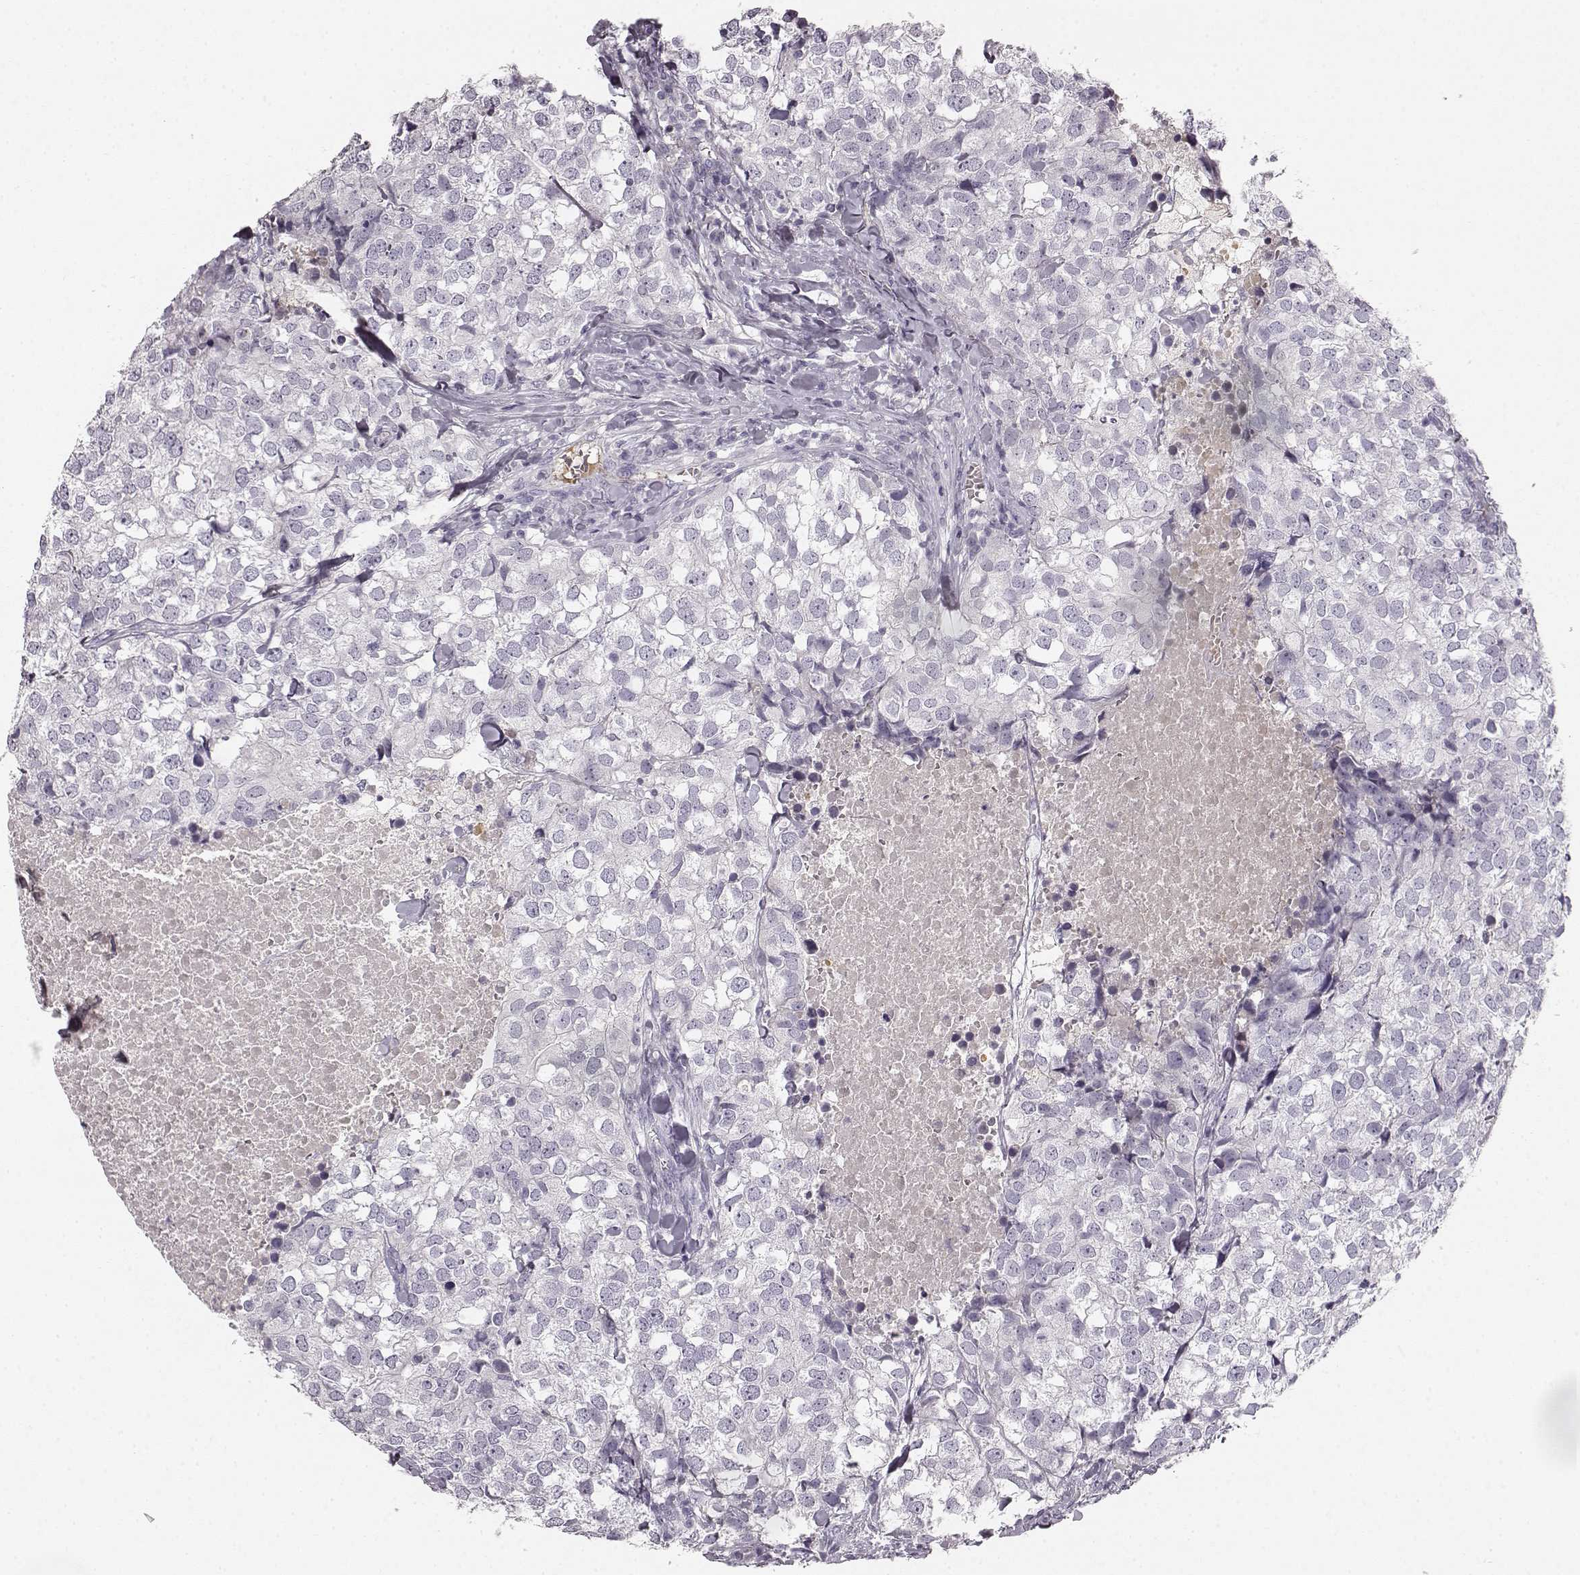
{"staining": {"intensity": "negative", "quantity": "none", "location": "none"}, "tissue": "breast cancer", "cell_type": "Tumor cells", "image_type": "cancer", "snomed": [{"axis": "morphology", "description": "Duct carcinoma"}, {"axis": "topography", "description": "Breast"}], "caption": "Immunohistochemistry photomicrograph of human invasive ductal carcinoma (breast) stained for a protein (brown), which demonstrates no staining in tumor cells. (DAB (3,3'-diaminobenzidine) immunohistochemistry with hematoxylin counter stain).", "gene": "KIAA0319", "patient": {"sex": "female", "age": 30}}